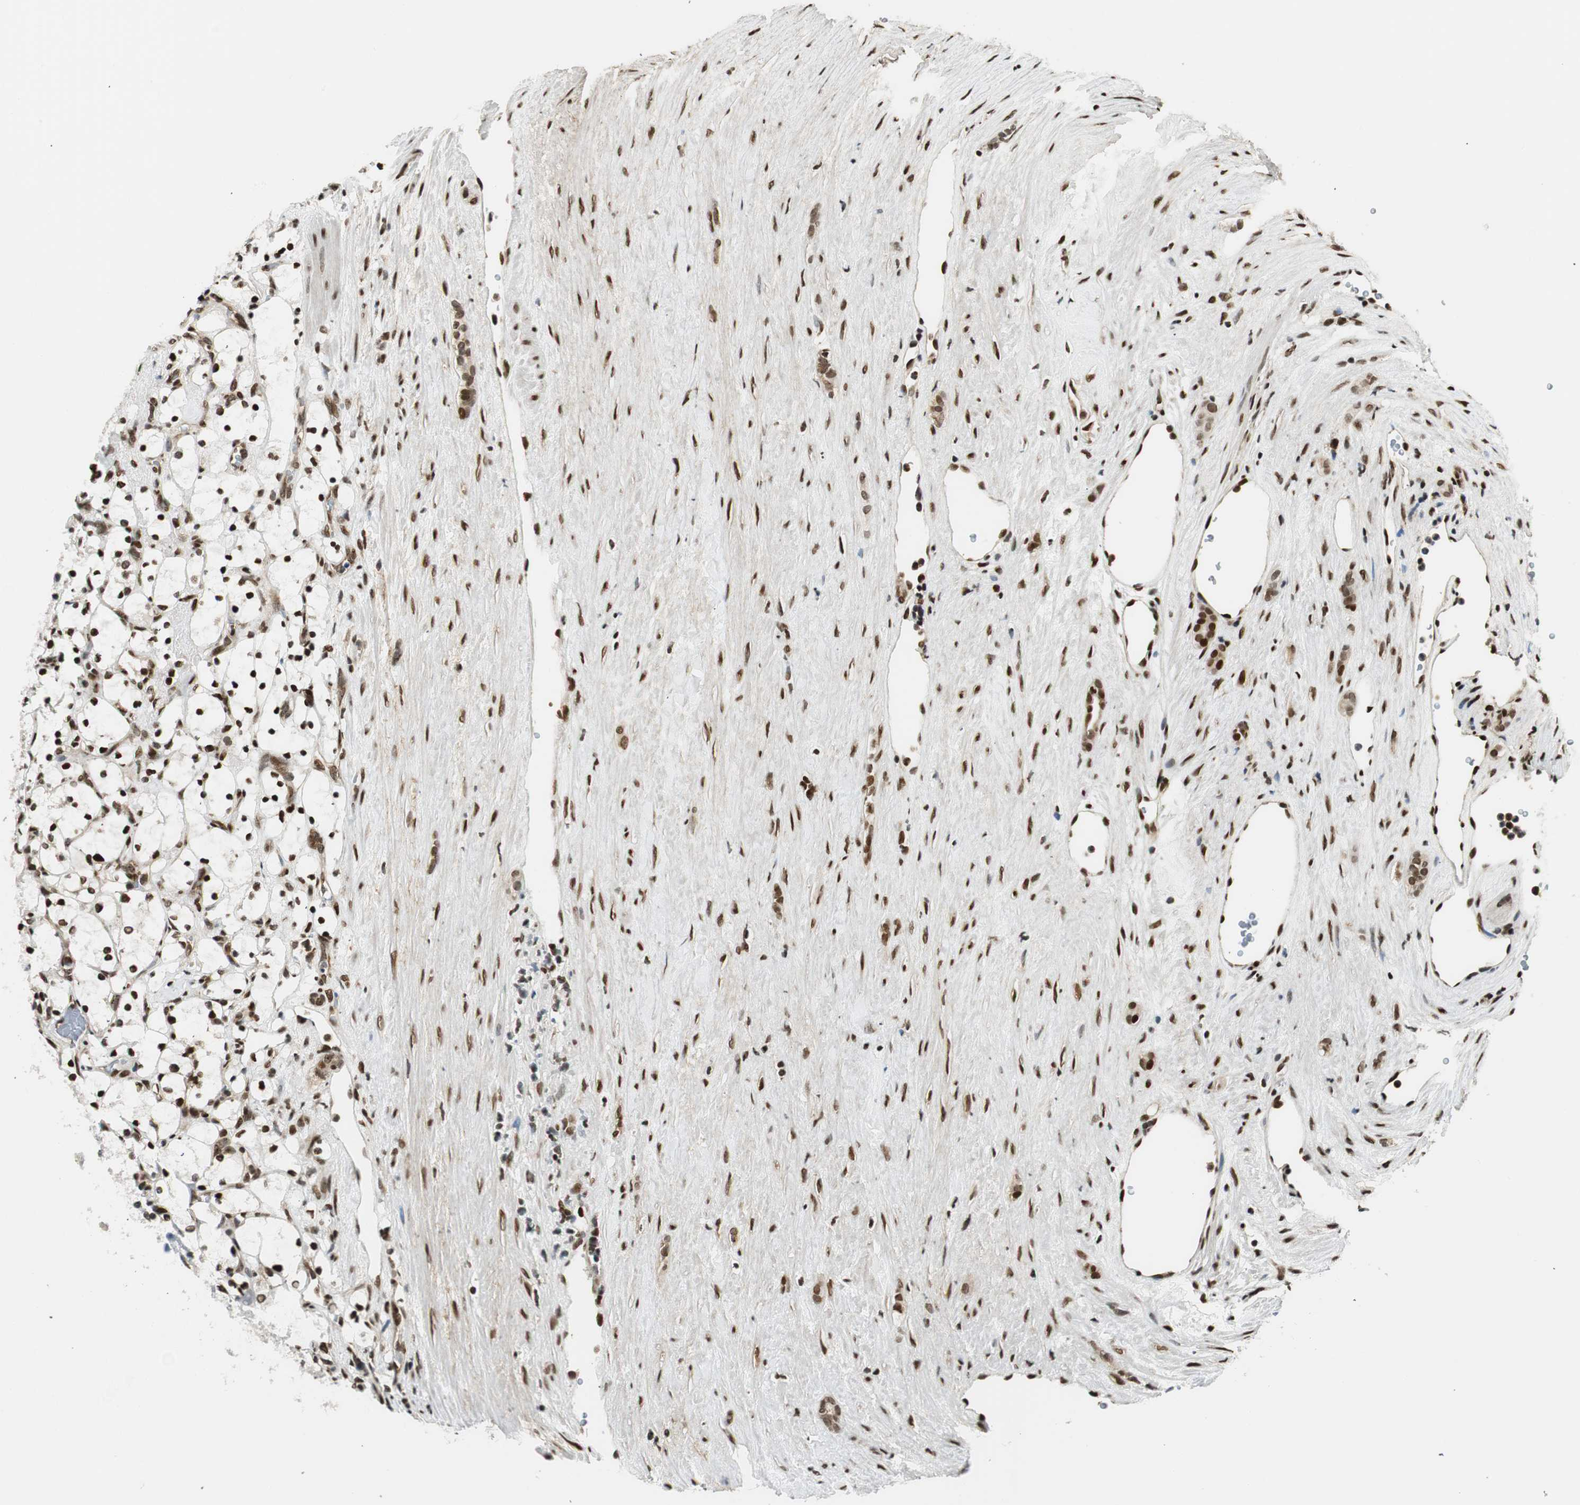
{"staining": {"intensity": "strong", "quantity": ">75%", "location": "nuclear"}, "tissue": "renal cancer", "cell_type": "Tumor cells", "image_type": "cancer", "snomed": [{"axis": "morphology", "description": "Adenocarcinoma, NOS"}, {"axis": "topography", "description": "Kidney"}], "caption": "Immunohistochemistry photomicrograph of neoplastic tissue: renal adenocarcinoma stained using immunohistochemistry displays high levels of strong protein expression localized specifically in the nuclear of tumor cells, appearing as a nuclear brown color.", "gene": "RING1", "patient": {"sex": "female", "age": 69}}